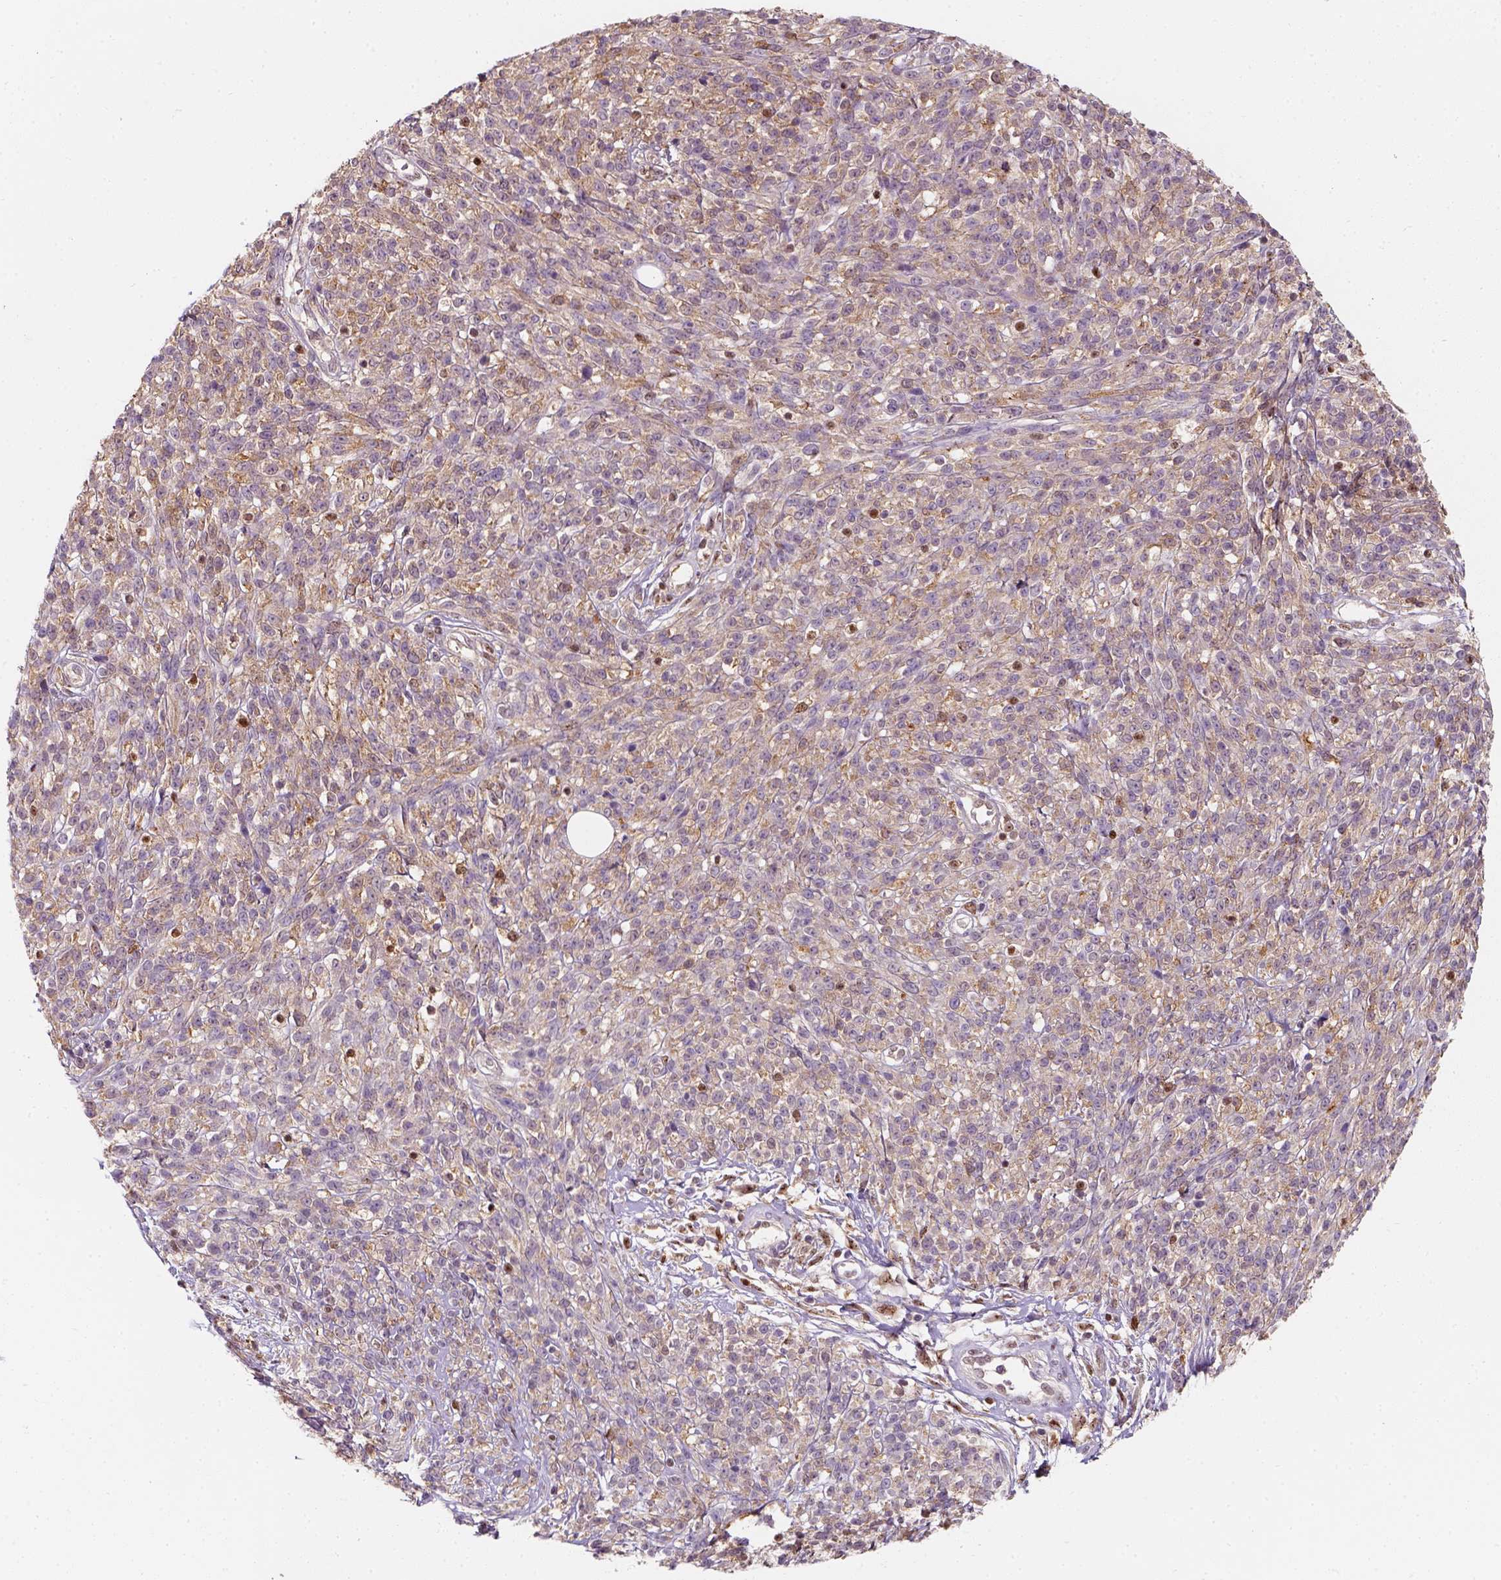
{"staining": {"intensity": "weak", "quantity": ">75%", "location": "cytoplasmic/membranous"}, "tissue": "melanoma", "cell_type": "Tumor cells", "image_type": "cancer", "snomed": [{"axis": "morphology", "description": "Malignant melanoma, NOS"}, {"axis": "topography", "description": "Skin"}, {"axis": "topography", "description": "Skin of trunk"}], "caption": "A brown stain labels weak cytoplasmic/membranous expression of a protein in human malignant melanoma tumor cells. (DAB (3,3'-diaminobenzidine) = brown stain, brightfield microscopy at high magnification).", "gene": "SQSTM1", "patient": {"sex": "male", "age": 74}}